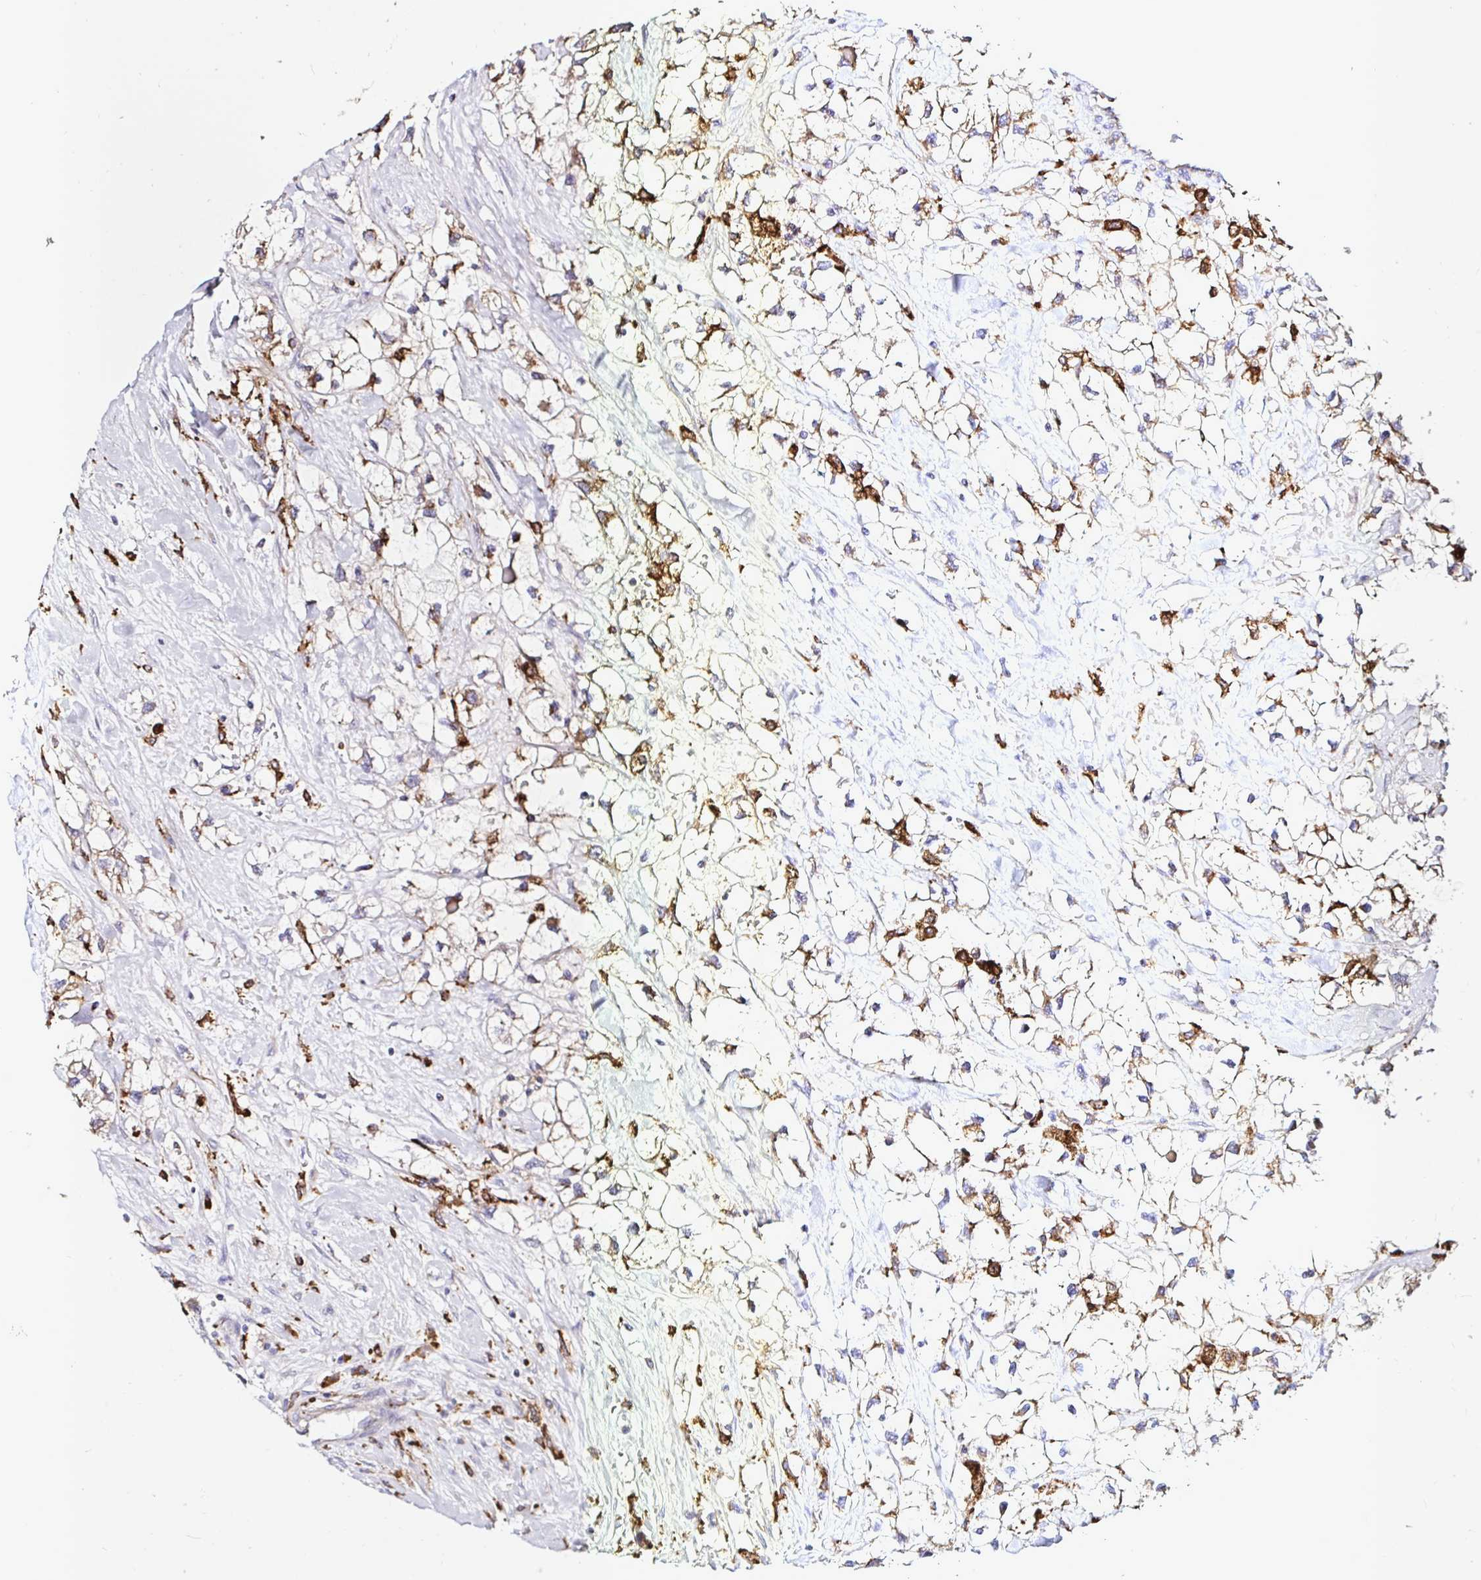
{"staining": {"intensity": "moderate", "quantity": "25%-75%", "location": "cytoplasmic/membranous"}, "tissue": "renal cancer", "cell_type": "Tumor cells", "image_type": "cancer", "snomed": [{"axis": "morphology", "description": "Adenocarcinoma, NOS"}, {"axis": "topography", "description": "Kidney"}], "caption": "A high-resolution image shows immunohistochemistry (IHC) staining of renal adenocarcinoma, which reveals moderate cytoplasmic/membranous staining in approximately 25%-75% of tumor cells.", "gene": "MSR1", "patient": {"sex": "male", "age": 59}}